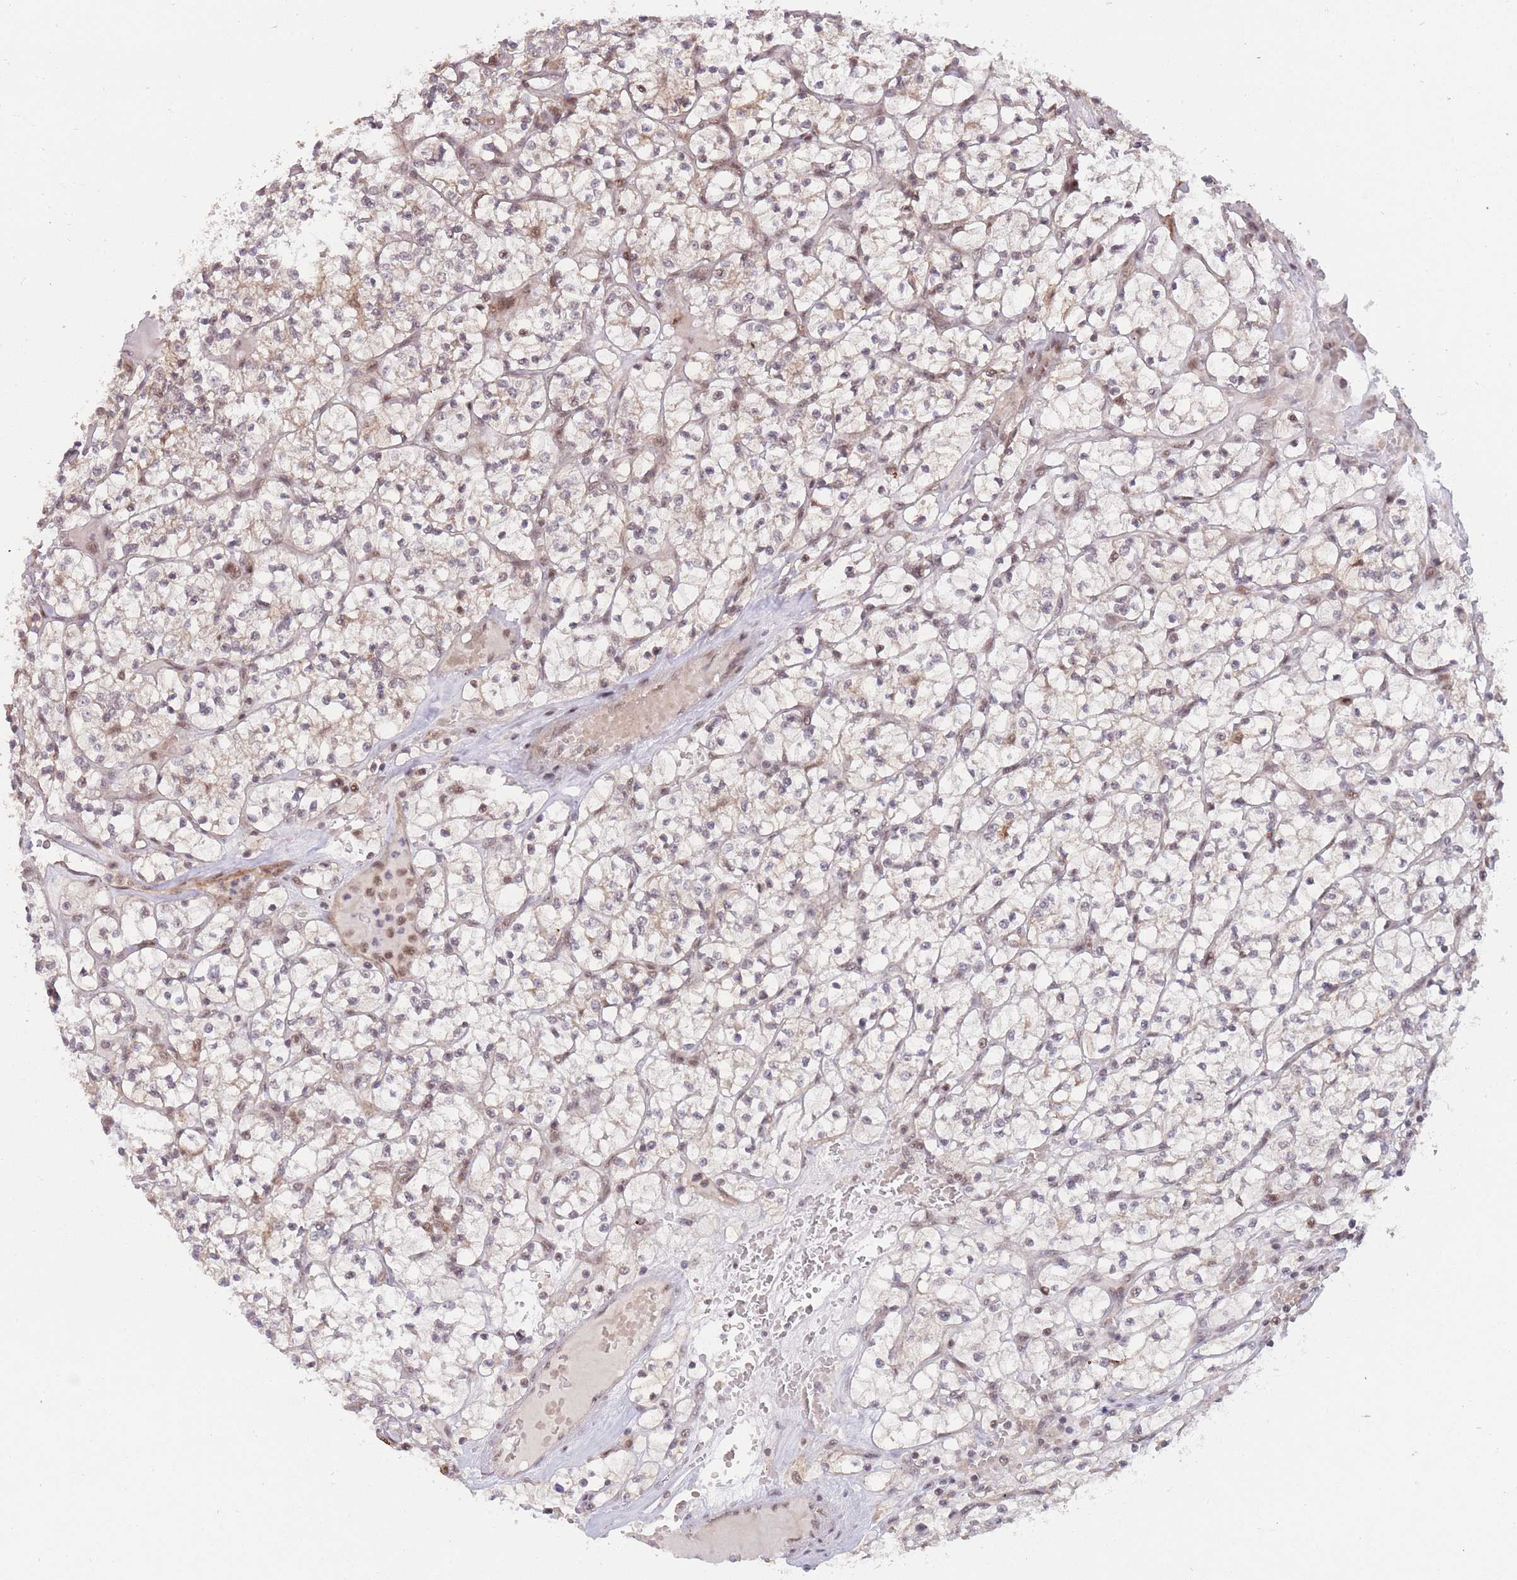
{"staining": {"intensity": "moderate", "quantity": "25%-75%", "location": "cytoplasmic/membranous,nuclear"}, "tissue": "renal cancer", "cell_type": "Tumor cells", "image_type": "cancer", "snomed": [{"axis": "morphology", "description": "Adenocarcinoma, NOS"}, {"axis": "topography", "description": "Kidney"}], "caption": "Tumor cells demonstrate moderate cytoplasmic/membranous and nuclear expression in approximately 25%-75% of cells in renal cancer (adenocarcinoma).", "gene": "BOD1L1", "patient": {"sex": "female", "age": 64}}